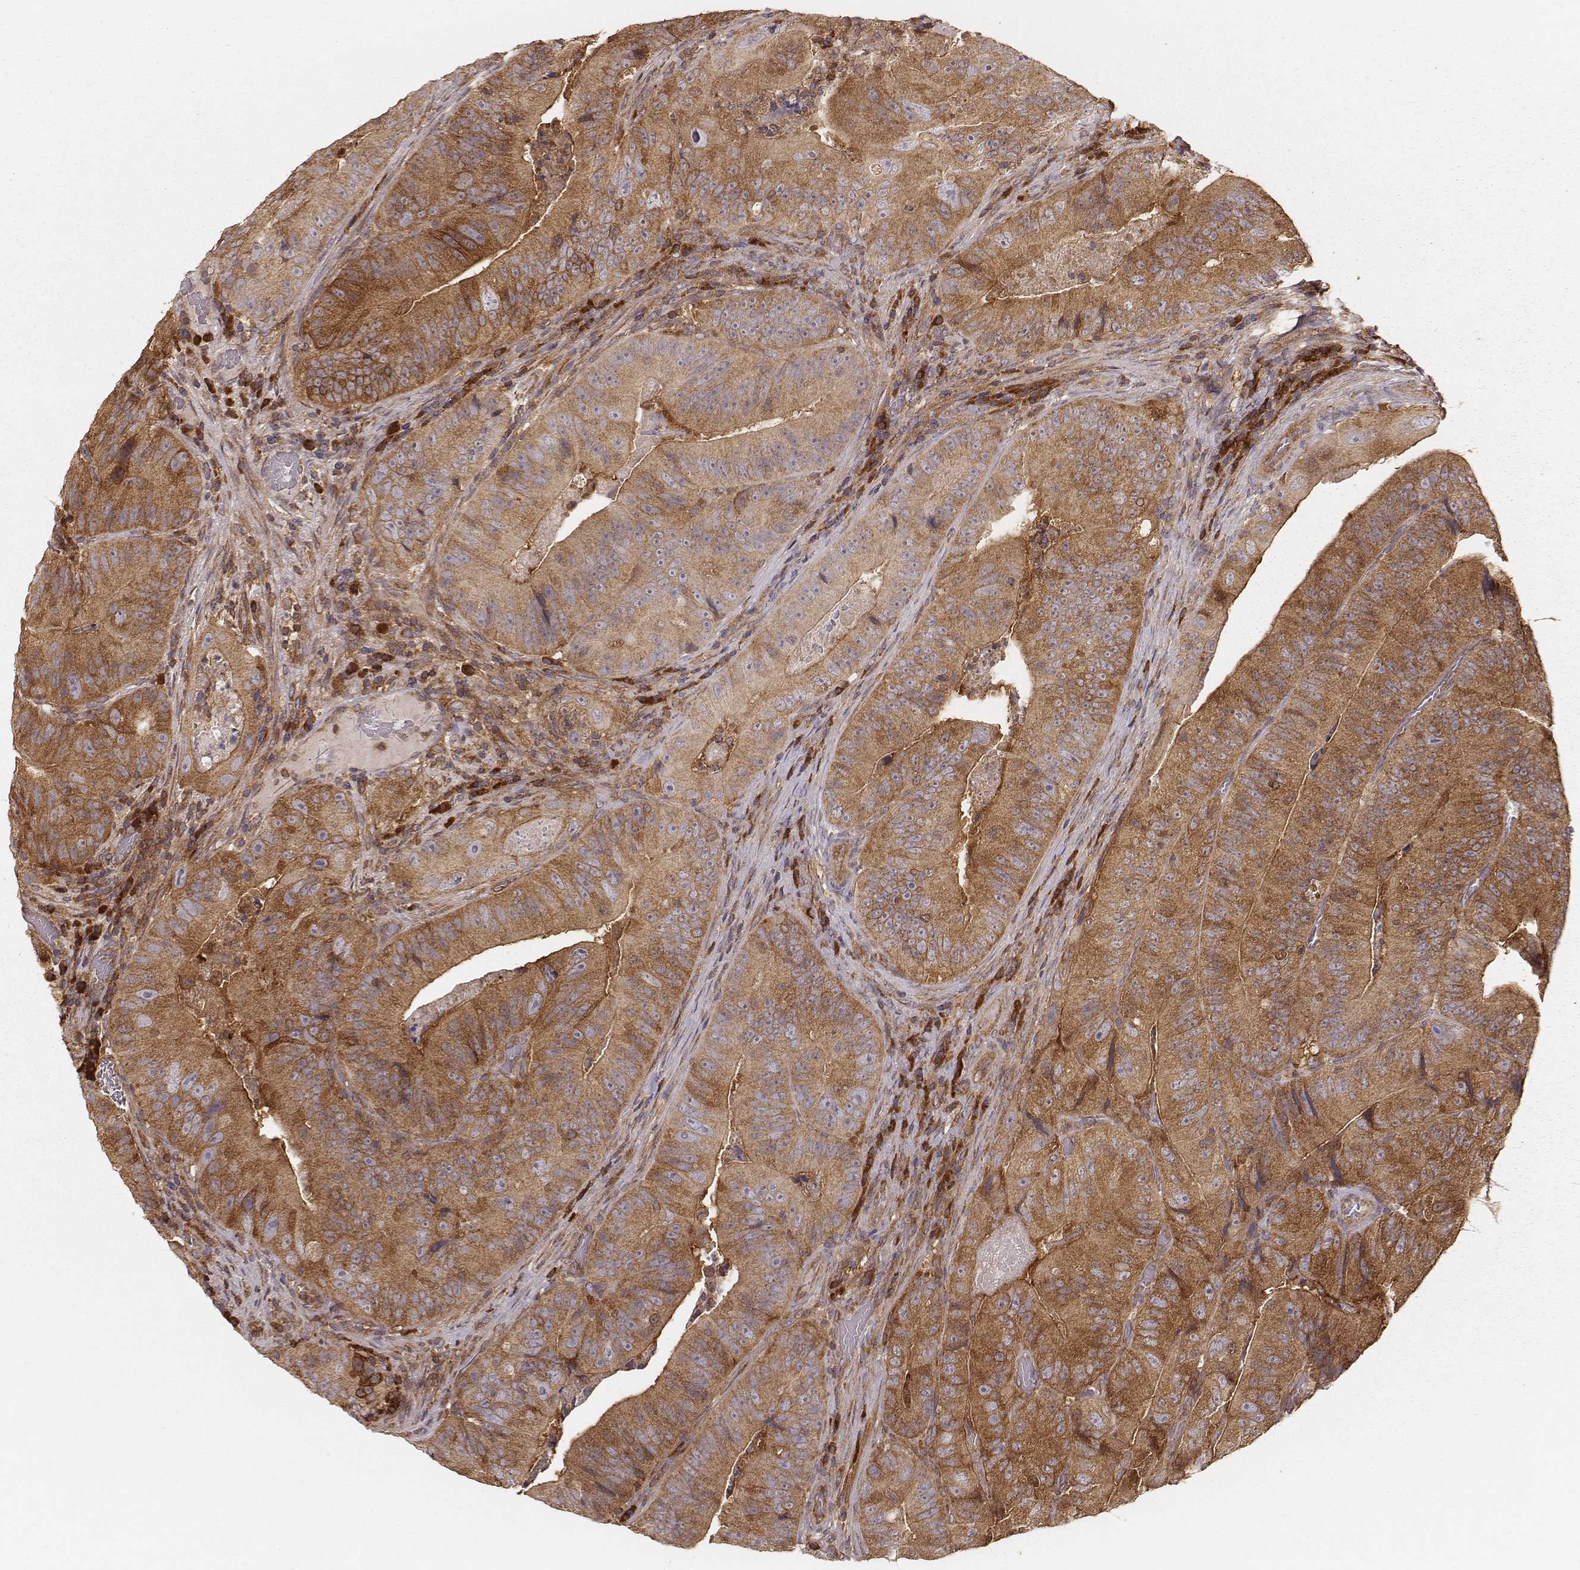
{"staining": {"intensity": "moderate", "quantity": ">75%", "location": "cytoplasmic/membranous"}, "tissue": "colorectal cancer", "cell_type": "Tumor cells", "image_type": "cancer", "snomed": [{"axis": "morphology", "description": "Adenocarcinoma, NOS"}, {"axis": "topography", "description": "Colon"}], "caption": "About >75% of tumor cells in adenocarcinoma (colorectal) display moderate cytoplasmic/membranous protein positivity as visualized by brown immunohistochemical staining.", "gene": "CARS1", "patient": {"sex": "female", "age": 86}}